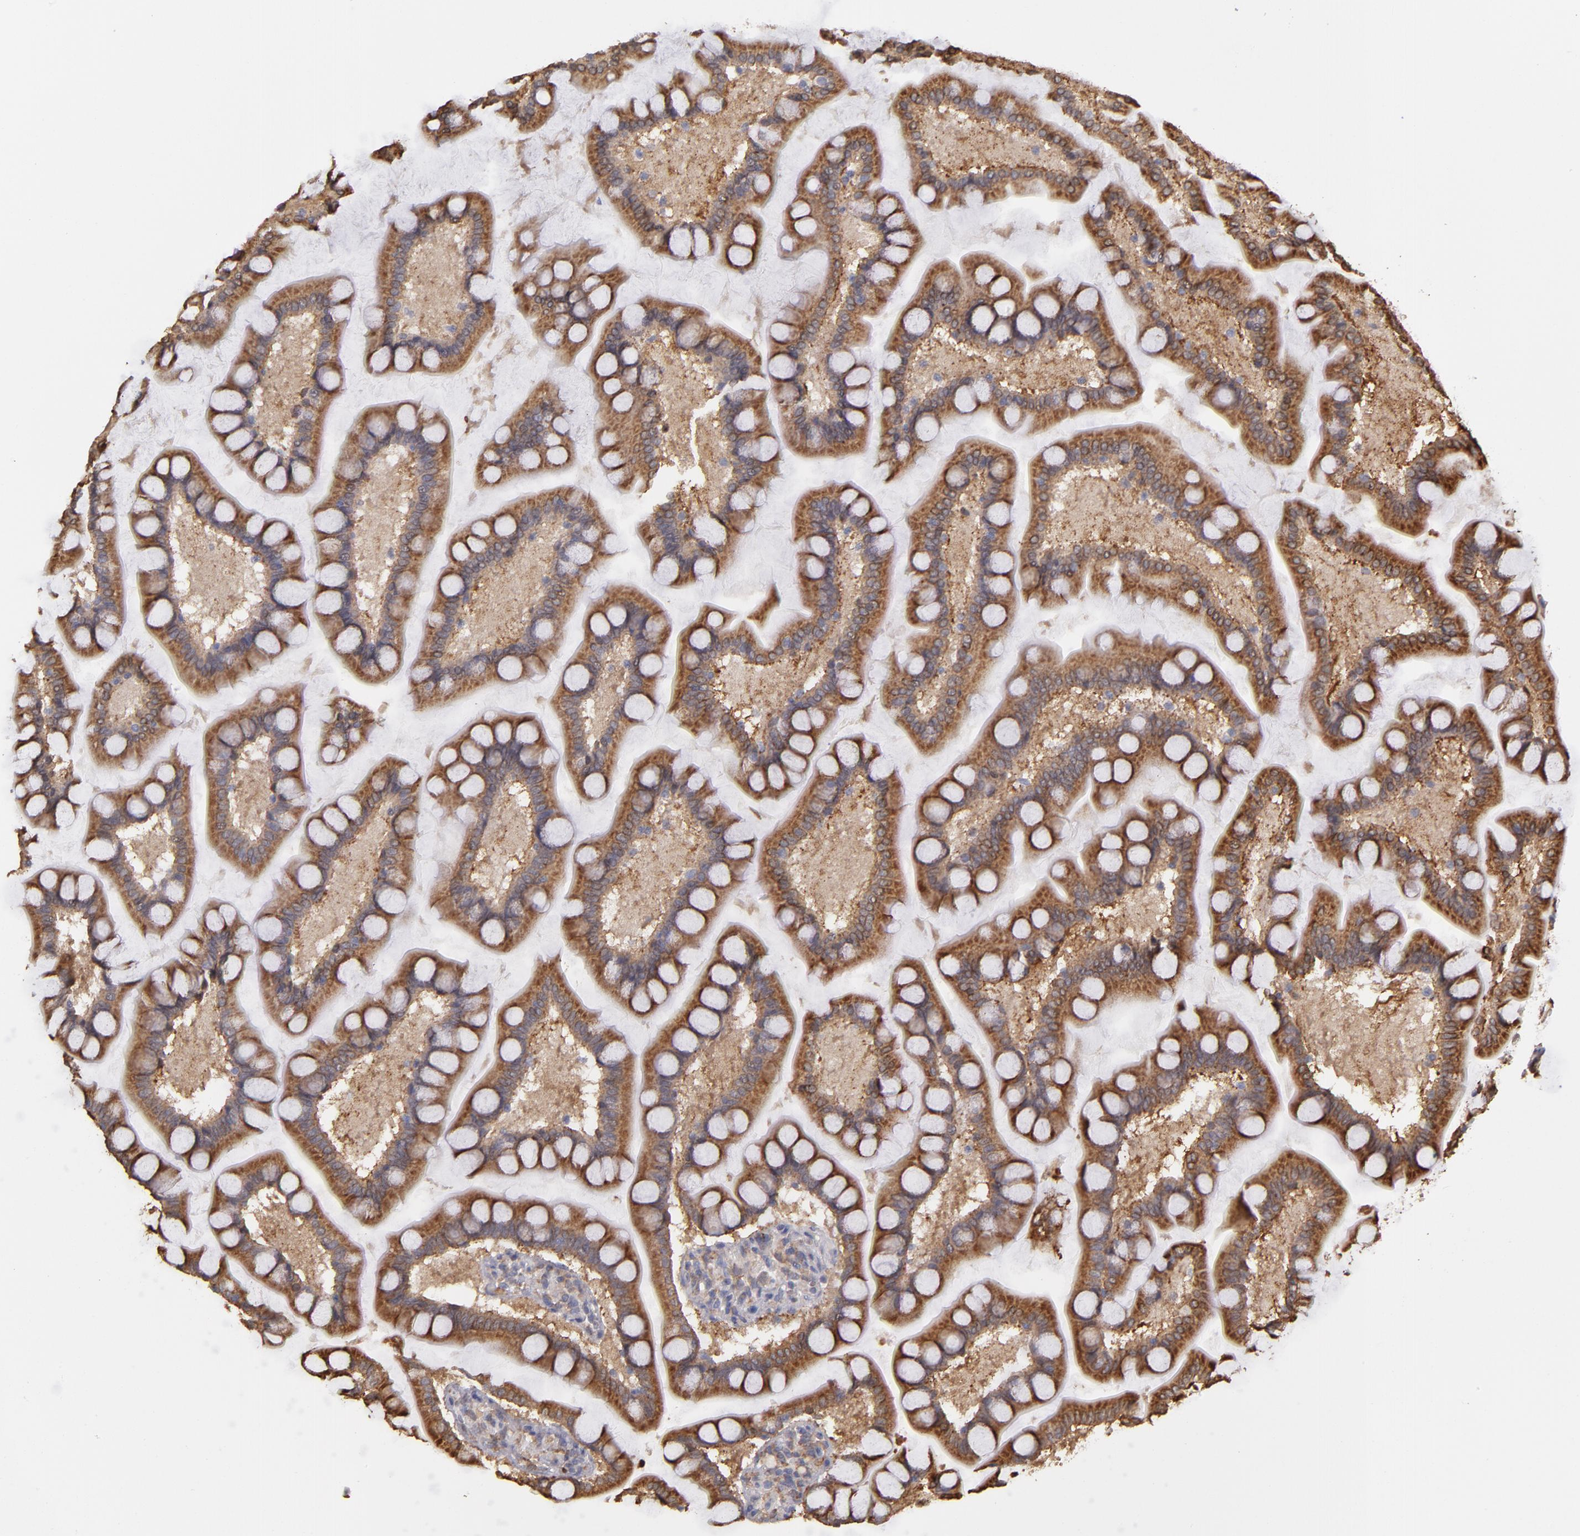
{"staining": {"intensity": "moderate", "quantity": ">75%", "location": "cytoplasmic/membranous"}, "tissue": "small intestine", "cell_type": "Glandular cells", "image_type": "normal", "snomed": [{"axis": "morphology", "description": "Normal tissue, NOS"}, {"axis": "topography", "description": "Small intestine"}], "caption": "DAB (3,3'-diaminobenzidine) immunohistochemical staining of unremarkable human small intestine shows moderate cytoplasmic/membranous protein staining in approximately >75% of glandular cells. The staining was performed using DAB, with brown indicating positive protein expression. Nuclei are stained blue with hematoxylin.", "gene": "MTHFD1", "patient": {"sex": "male", "age": 41}}